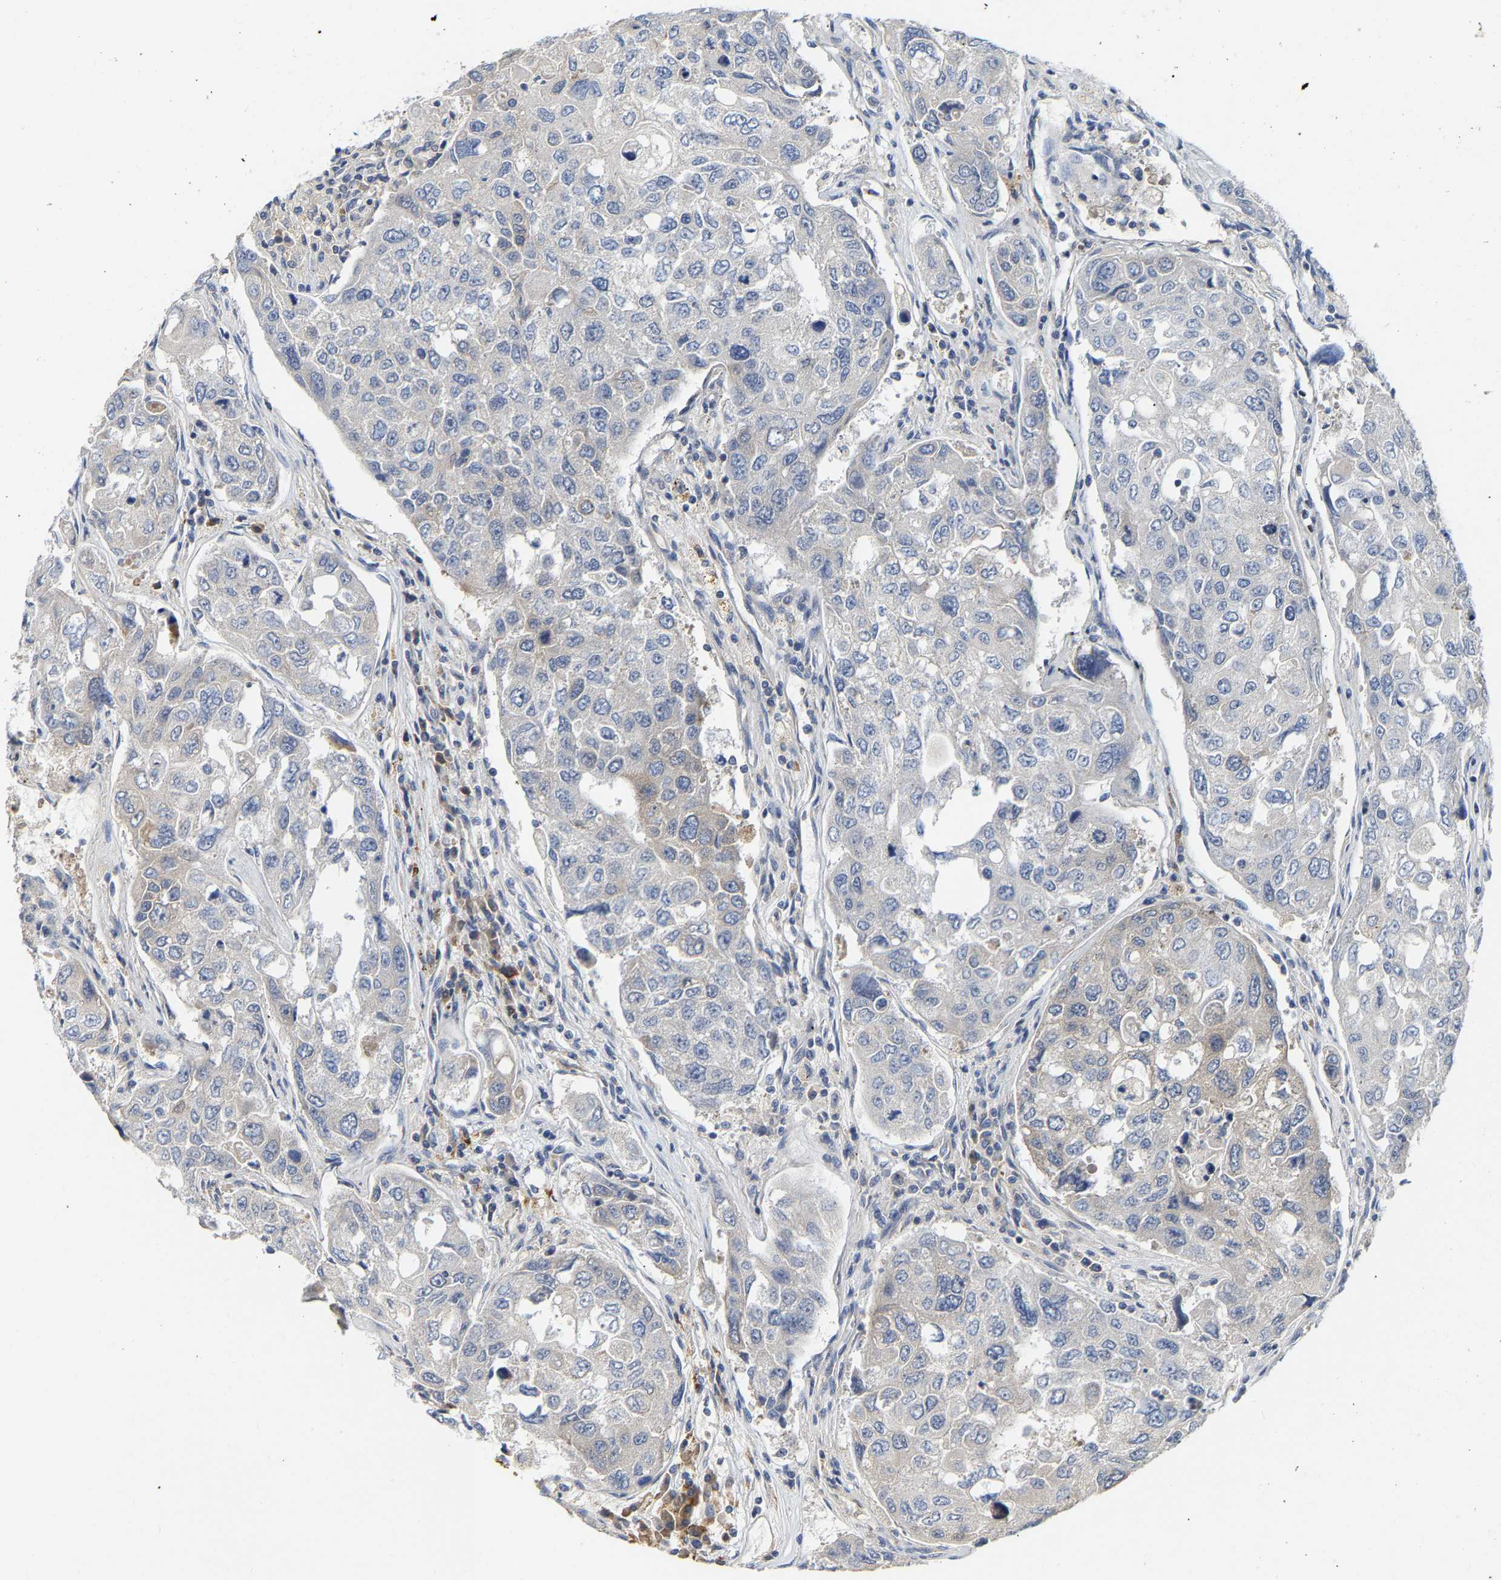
{"staining": {"intensity": "negative", "quantity": "none", "location": "none"}, "tissue": "urothelial cancer", "cell_type": "Tumor cells", "image_type": "cancer", "snomed": [{"axis": "morphology", "description": "Urothelial carcinoma, High grade"}, {"axis": "topography", "description": "Lymph node"}, {"axis": "topography", "description": "Urinary bladder"}], "caption": "A high-resolution photomicrograph shows immunohistochemistry (IHC) staining of high-grade urothelial carcinoma, which reveals no significant positivity in tumor cells.", "gene": "PCNT", "patient": {"sex": "male", "age": 51}}